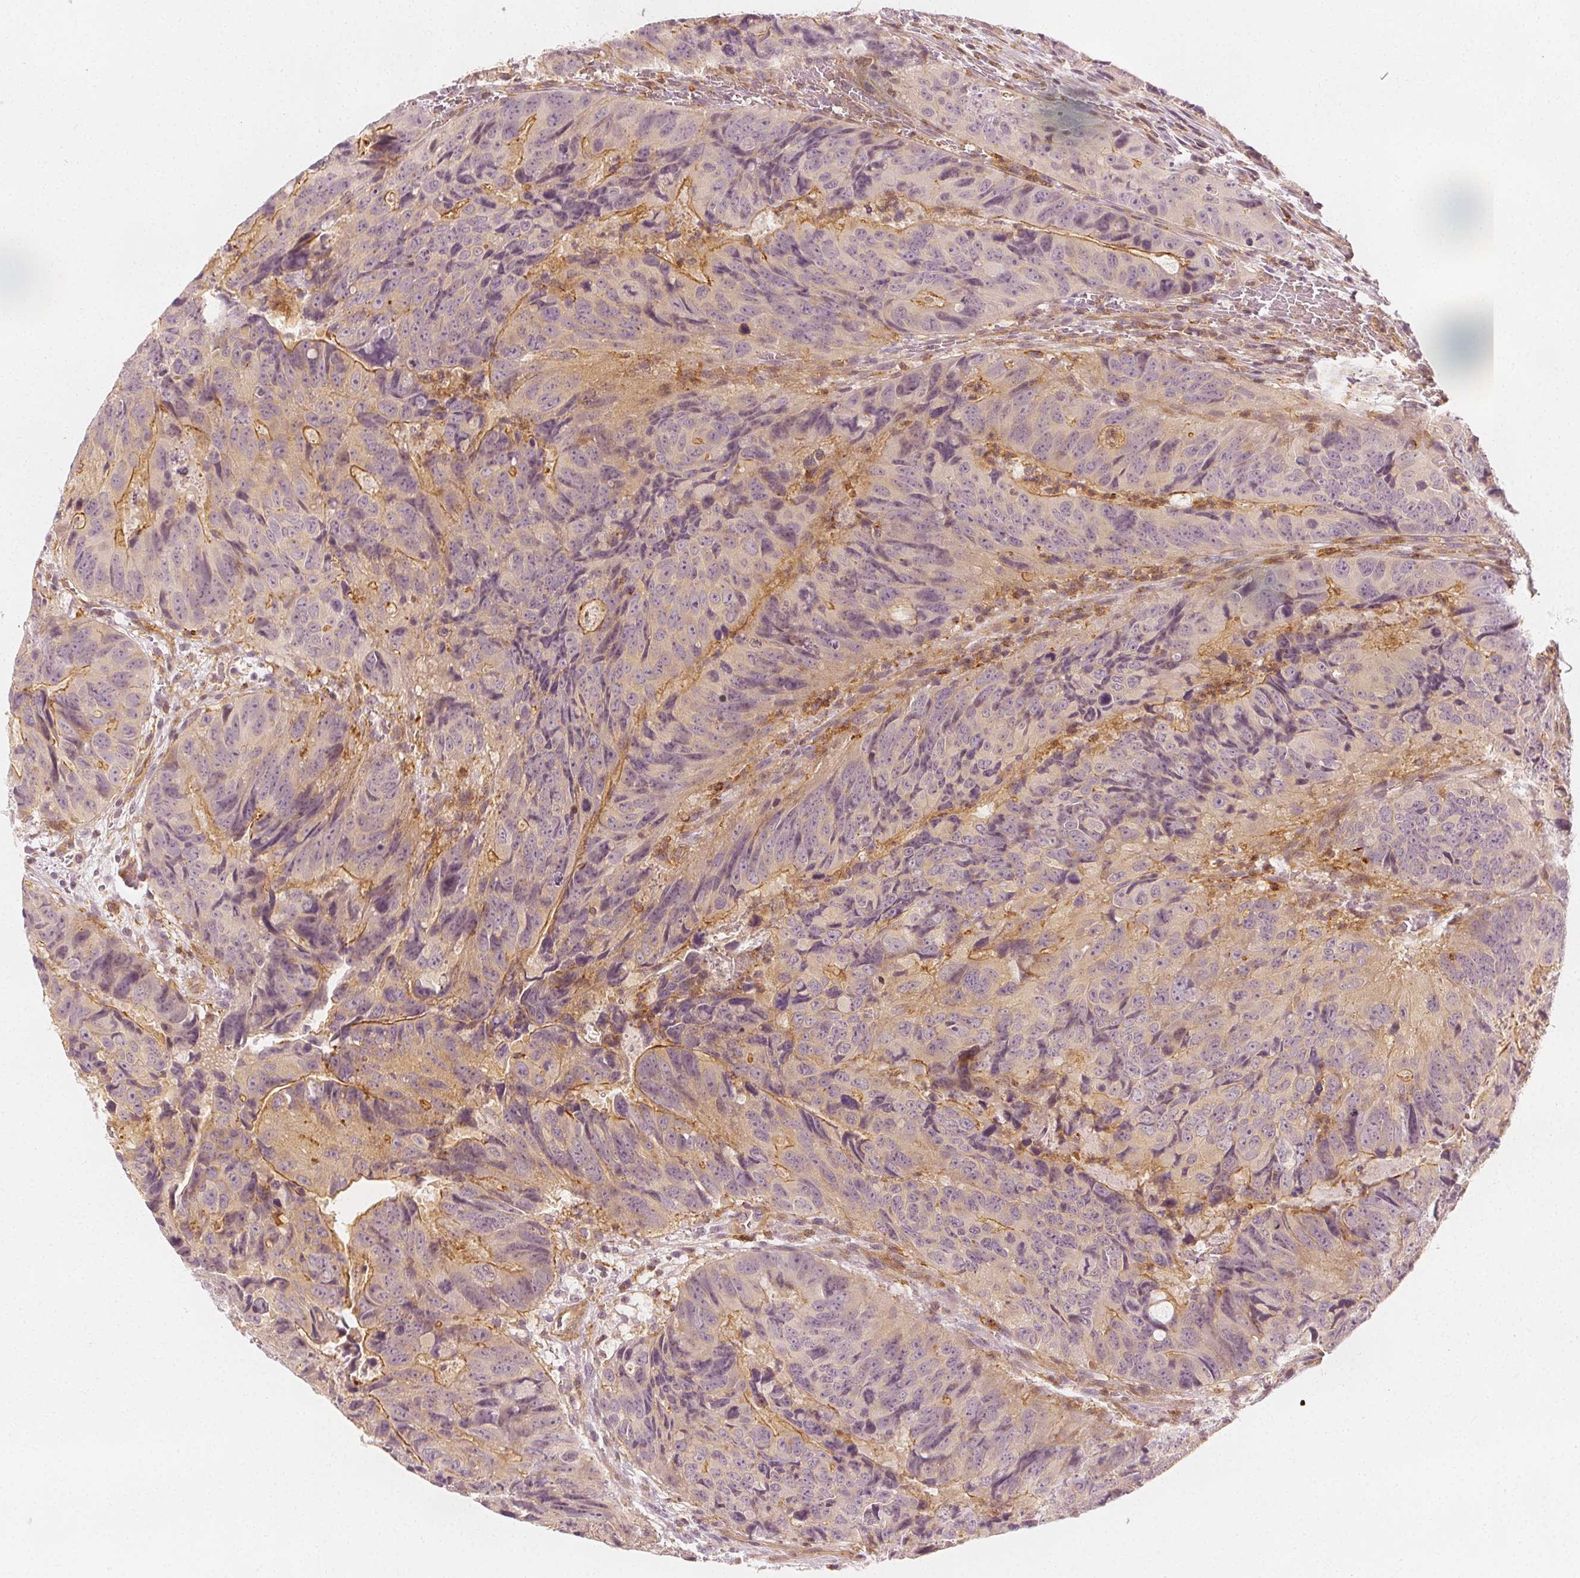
{"staining": {"intensity": "moderate", "quantity": "25%-75%", "location": "cytoplasmic/membranous"}, "tissue": "colorectal cancer", "cell_type": "Tumor cells", "image_type": "cancer", "snomed": [{"axis": "morphology", "description": "Adenocarcinoma, NOS"}, {"axis": "topography", "description": "Colon"}], "caption": "An image of human colorectal adenocarcinoma stained for a protein displays moderate cytoplasmic/membranous brown staining in tumor cells.", "gene": "ARHGAP26", "patient": {"sex": "male", "age": 79}}